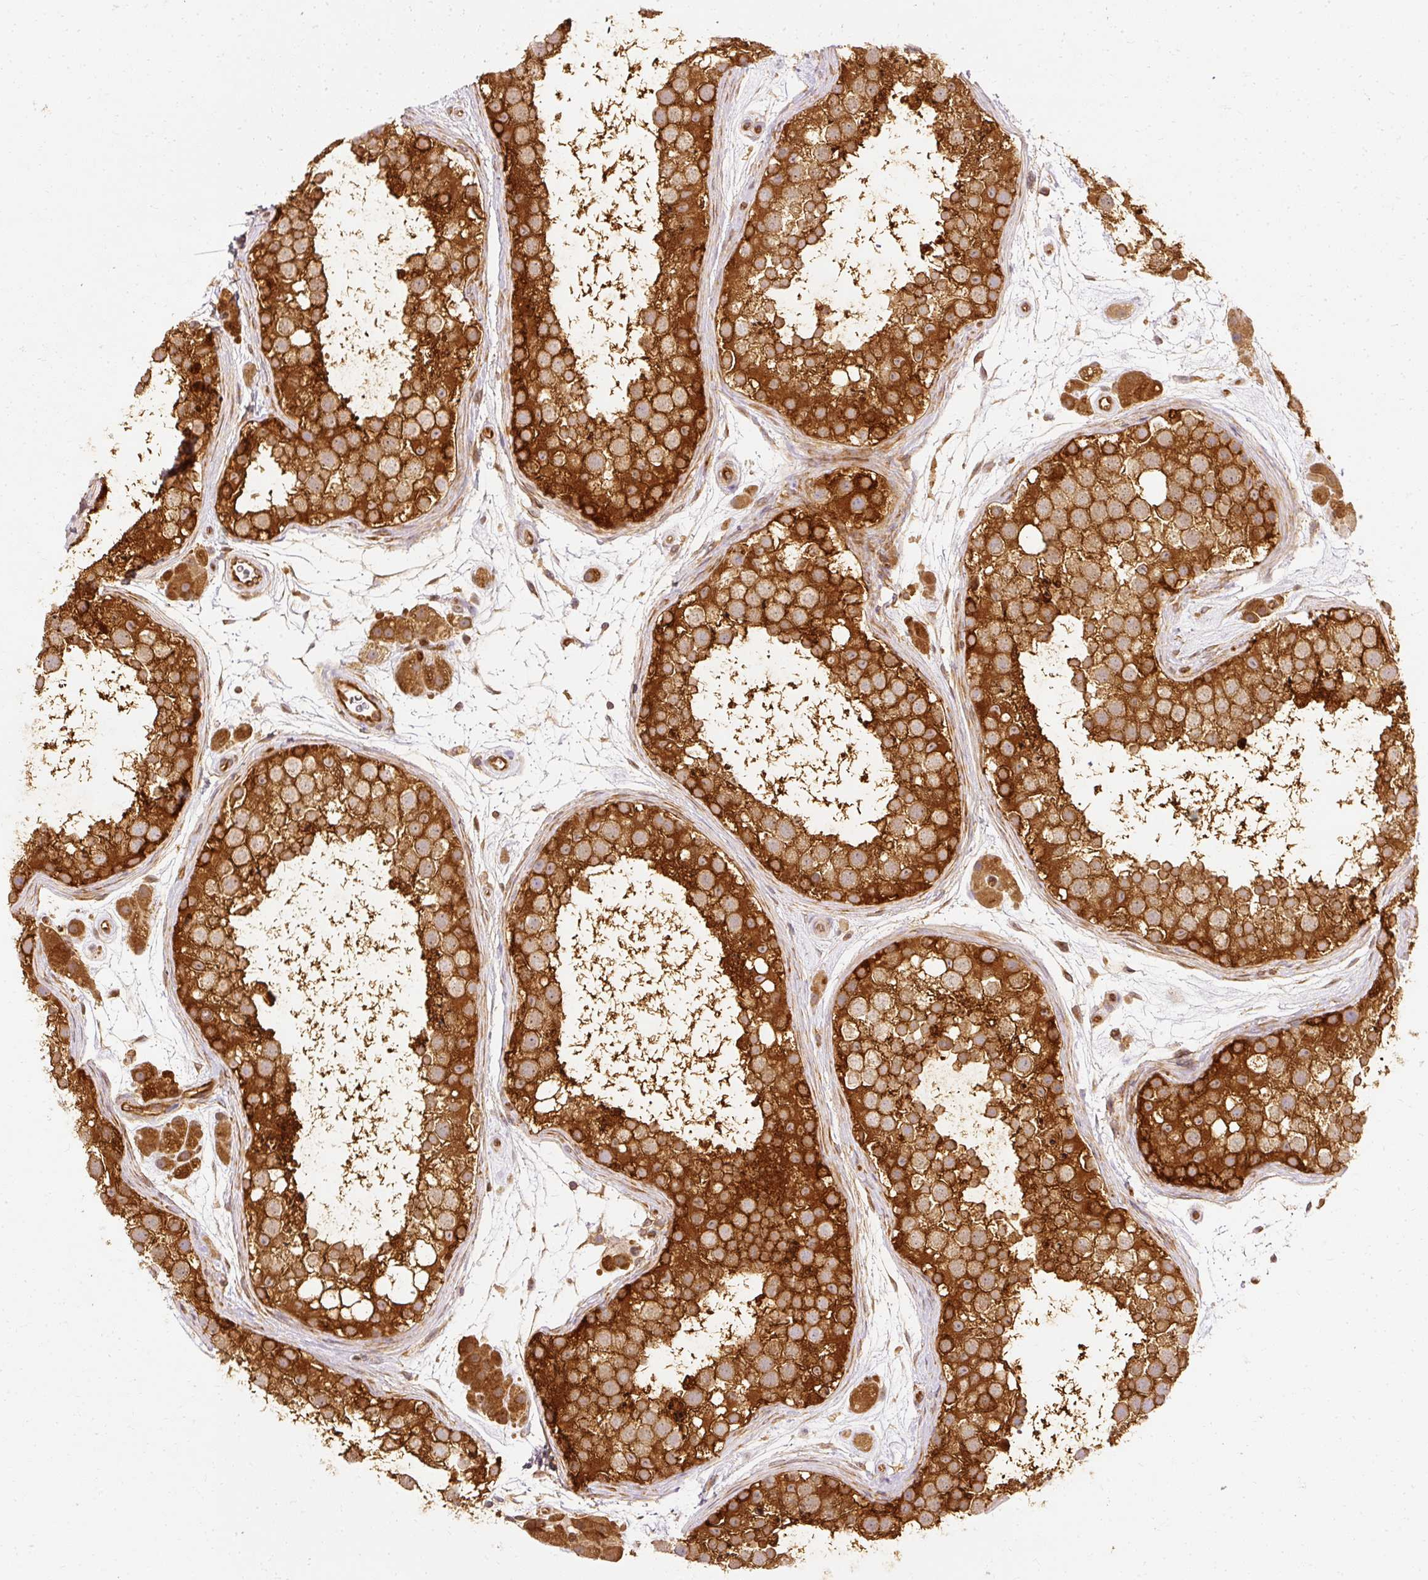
{"staining": {"intensity": "strong", "quantity": "25%-75%", "location": "cytoplasmic/membranous"}, "tissue": "testis", "cell_type": "Cells in seminiferous ducts", "image_type": "normal", "snomed": [{"axis": "morphology", "description": "Normal tissue, NOS"}, {"axis": "topography", "description": "Testis"}], "caption": "Testis stained with IHC reveals strong cytoplasmic/membranous expression in about 25%-75% of cells in seminiferous ducts.", "gene": "ARMH3", "patient": {"sex": "male", "age": 41}}